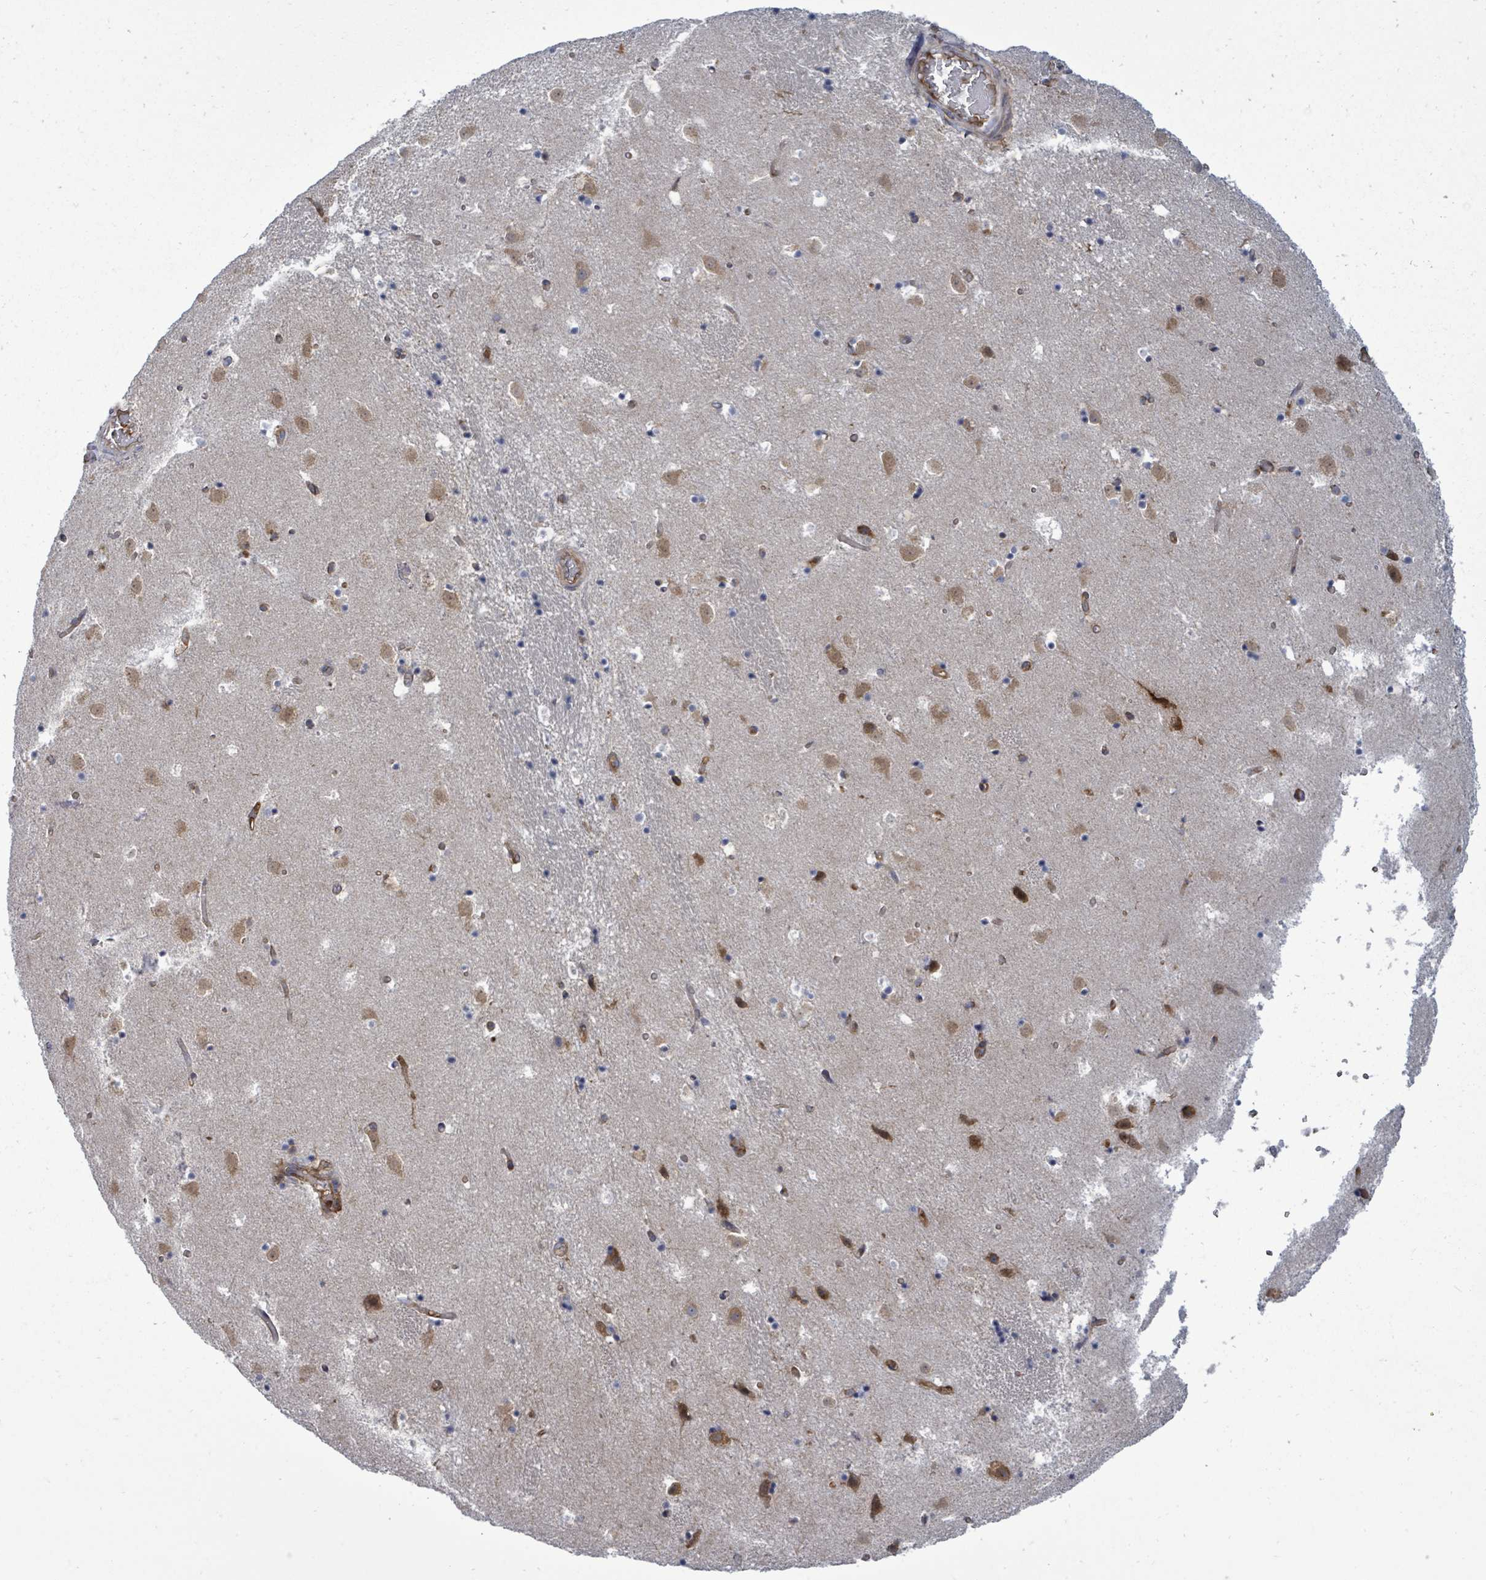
{"staining": {"intensity": "moderate", "quantity": ">75%", "location": "cytoplasmic/membranous"}, "tissue": "caudate", "cell_type": "Glial cells", "image_type": "normal", "snomed": [{"axis": "morphology", "description": "Normal tissue, NOS"}, {"axis": "topography", "description": "Lateral ventricle wall"}], "caption": "A high-resolution photomicrograph shows immunohistochemistry (IHC) staining of benign caudate, which exhibits moderate cytoplasmic/membranous positivity in approximately >75% of glial cells. The protein of interest is shown in brown color, while the nuclei are stained blue.", "gene": "EIF3CL", "patient": {"sex": "male", "age": 25}}